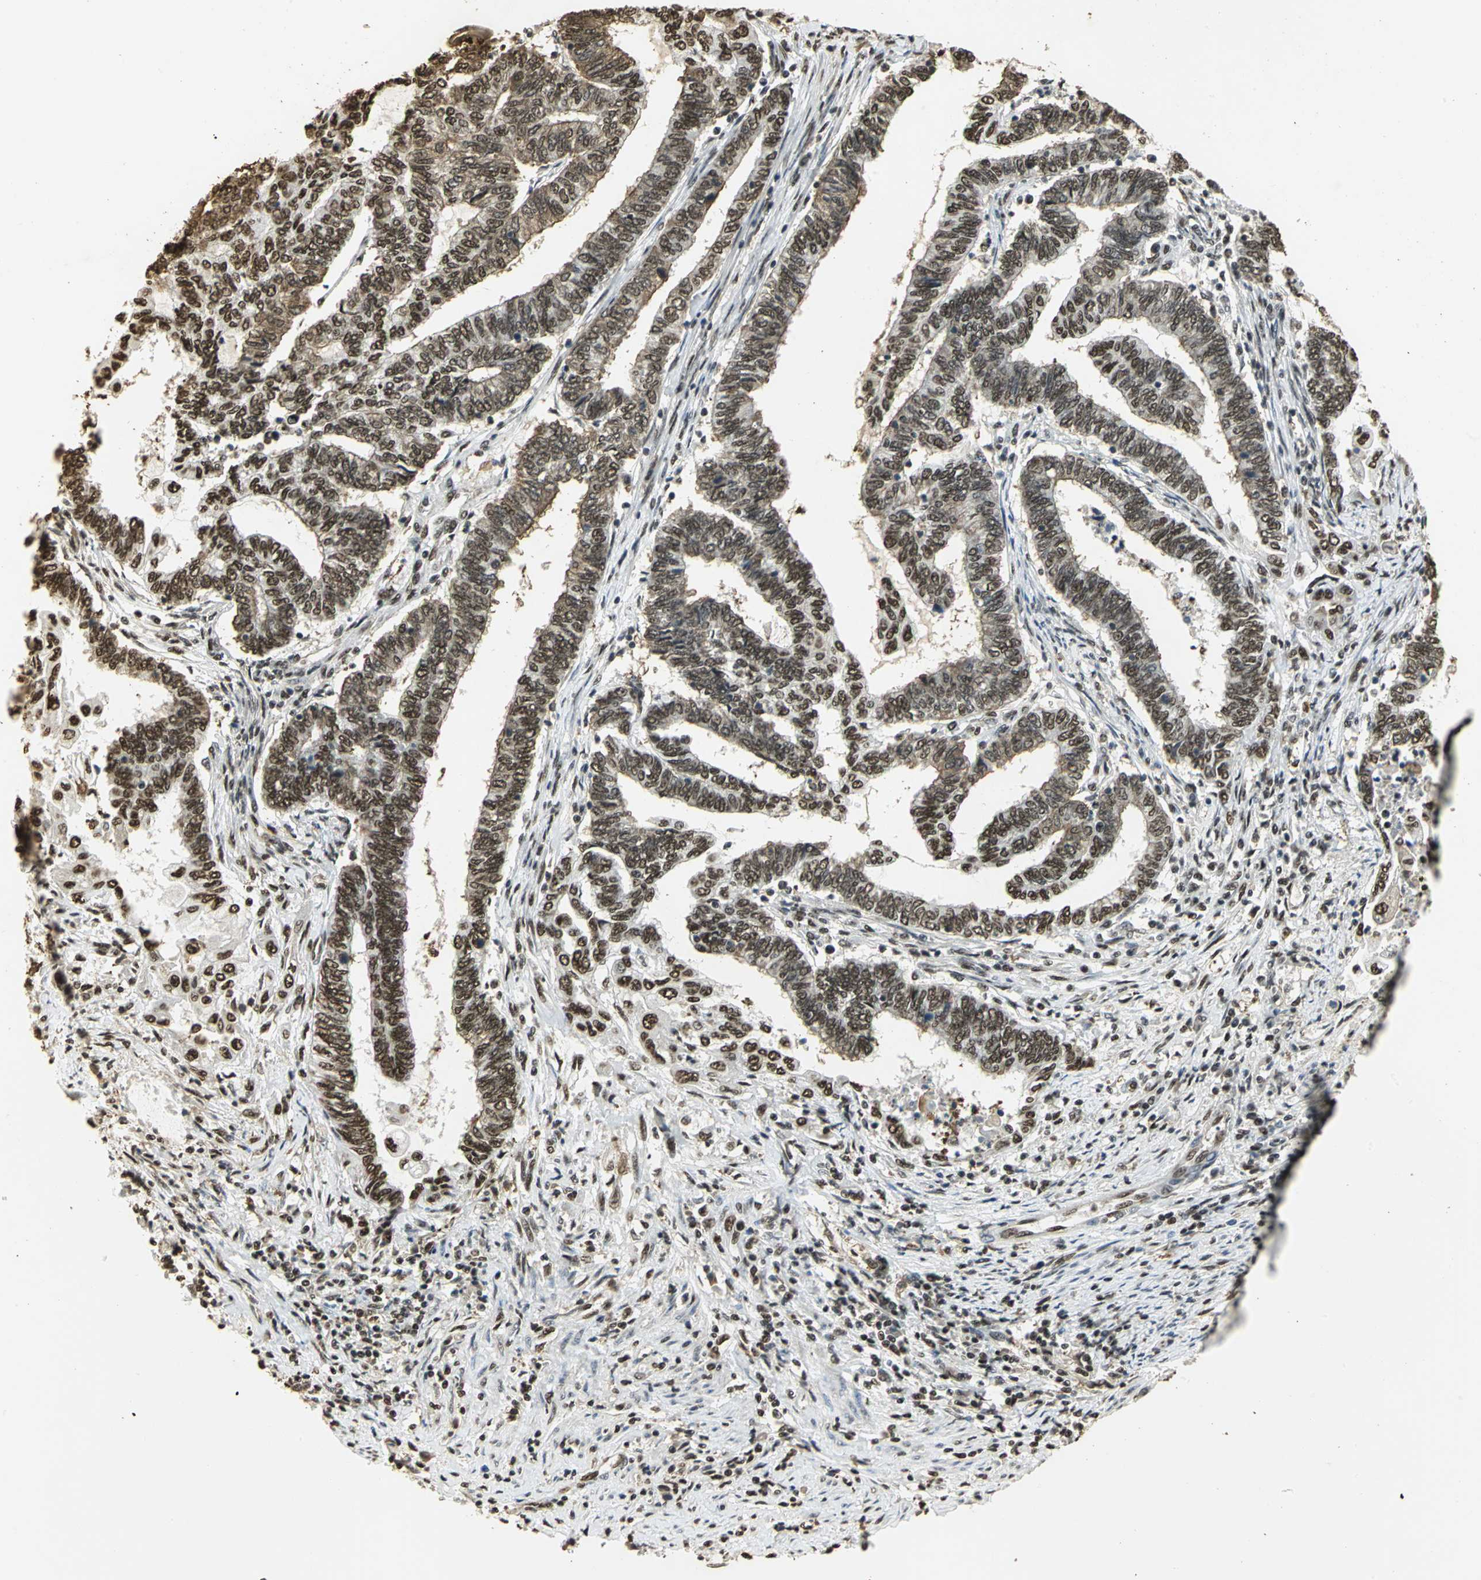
{"staining": {"intensity": "strong", "quantity": ">75%", "location": "cytoplasmic/membranous,nuclear"}, "tissue": "endometrial cancer", "cell_type": "Tumor cells", "image_type": "cancer", "snomed": [{"axis": "morphology", "description": "Adenocarcinoma, NOS"}, {"axis": "topography", "description": "Uterus"}, {"axis": "topography", "description": "Endometrium"}], "caption": "Immunohistochemical staining of endometrial adenocarcinoma shows strong cytoplasmic/membranous and nuclear protein staining in about >75% of tumor cells.", "gene": "SET", "patient": {"sex": "female", "age": 70}}